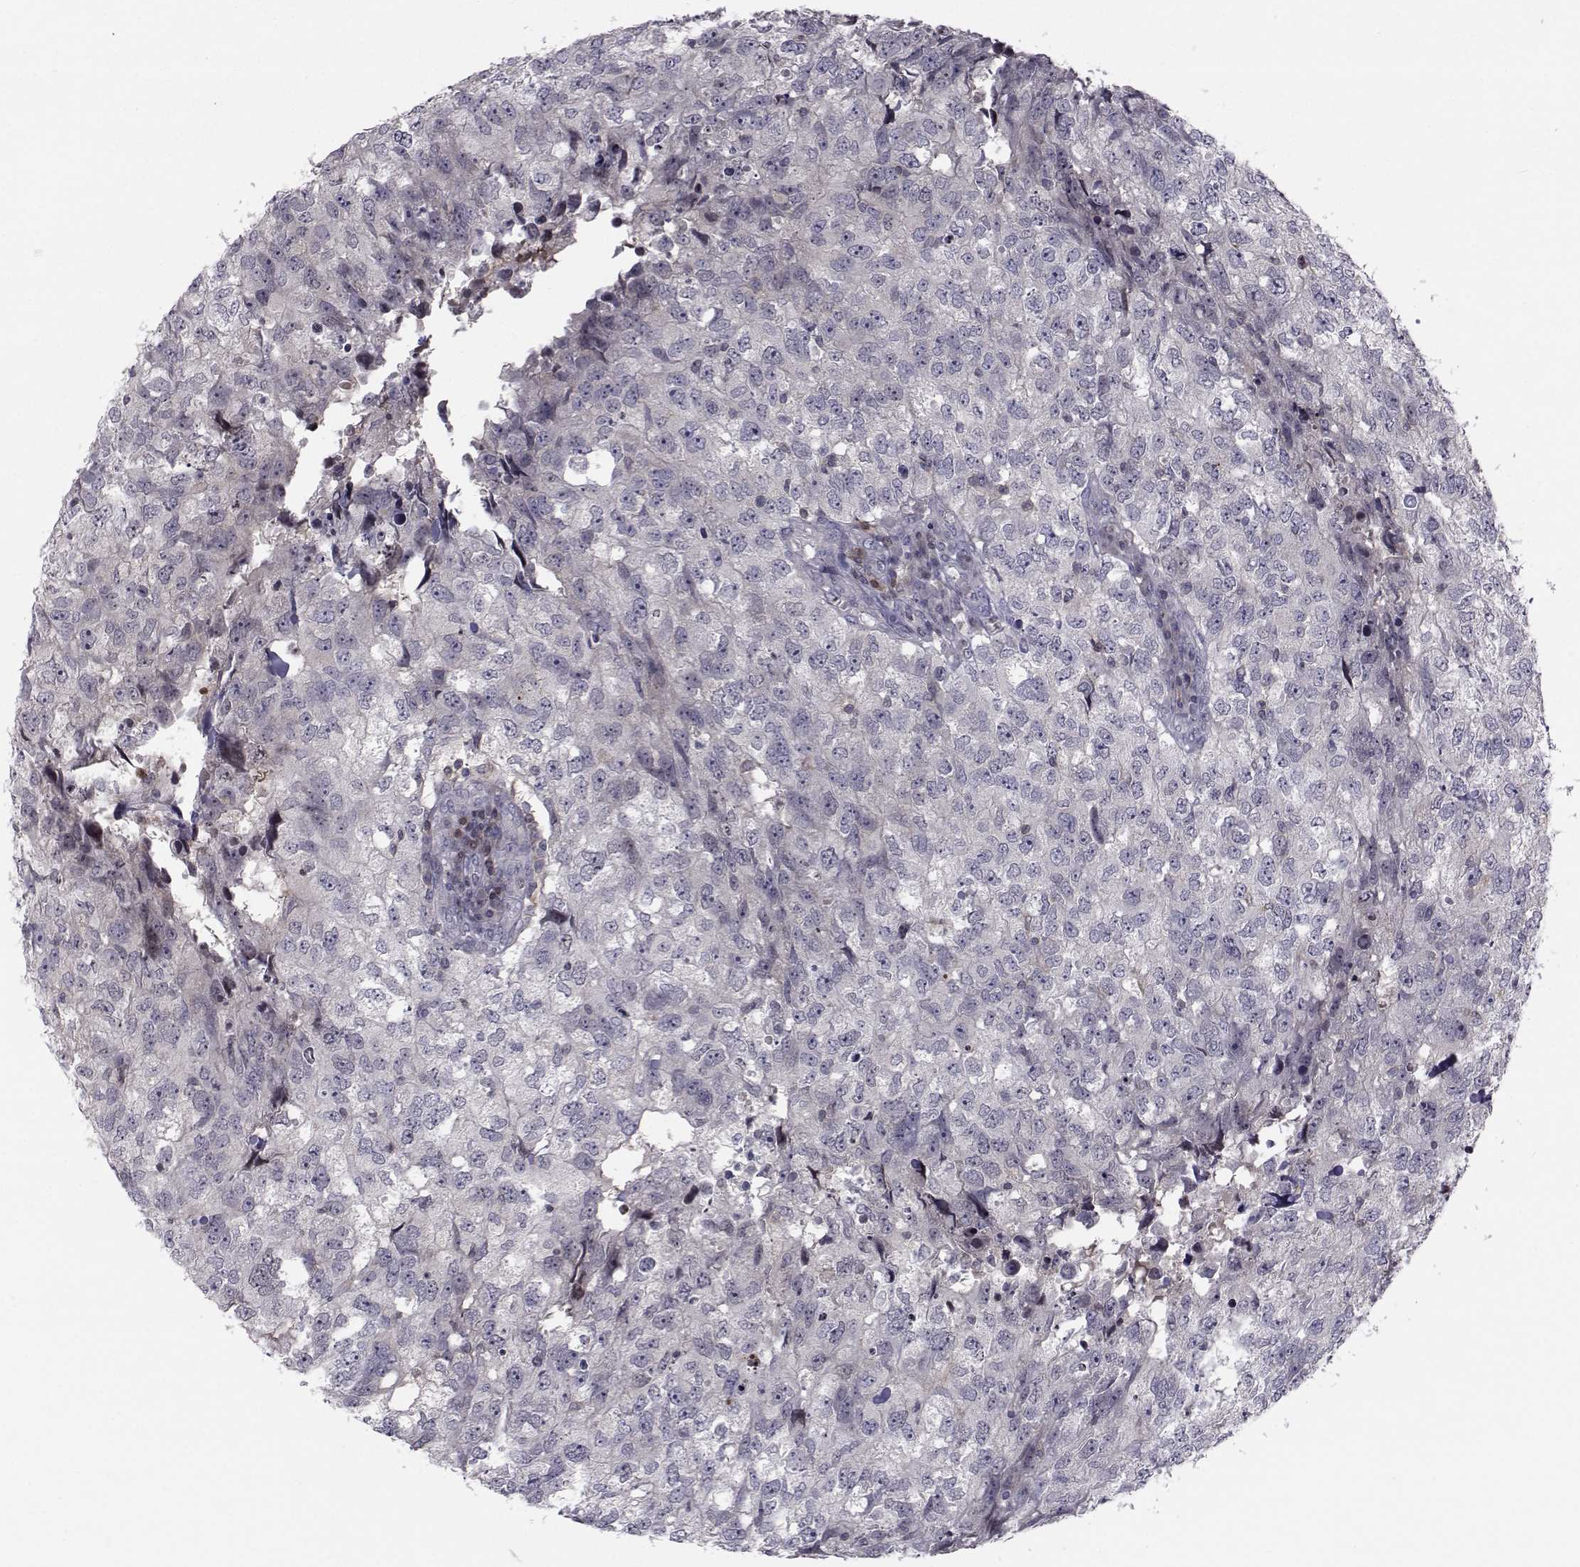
{"staining": {"intensity": "negative", "quantity": "none", "location": "none"}, "tissue": "breast cancer", "cell_type": "Tumor cells", "image_type": "cancer", "snomed": [{"axis": "morphology", "description": "Duct carcinoma"}, {"axis": "topography", "description": "Breast"}], "caption": "Tumor cells show no significant expression in breast cancer. The staining is performed using DAB (3,3'-diaminobenzidine) brown chromogen with nuclei counter-stained in using hematoxylin.", "gene": "PCP4L1", "patient": {"sex": "female", "age": 30}}